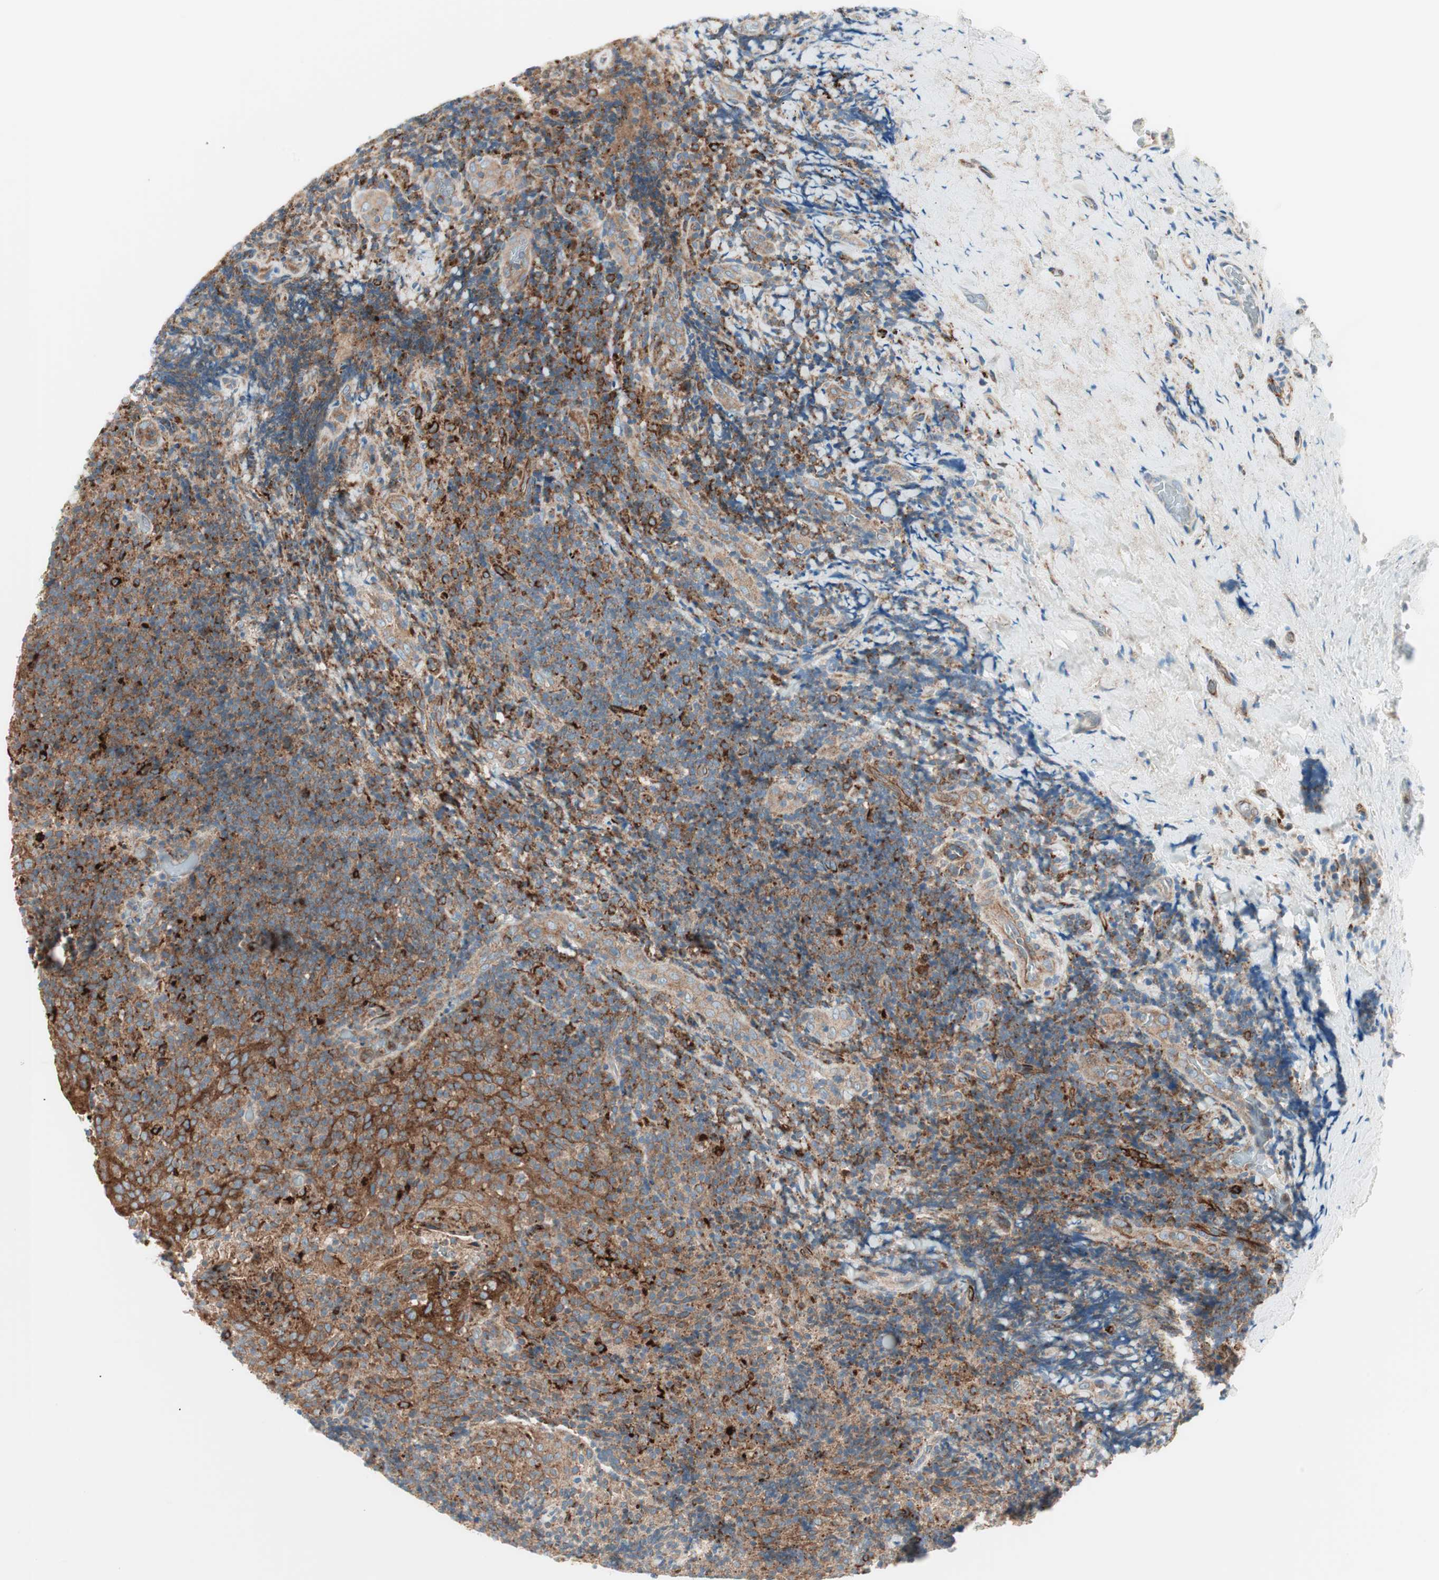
{"staining": {"intensity": "moderate", "quantity": ">75%", "location": "cytoplasmic/membranous"}, "tissue": "lymphoma", "cell_type": "Tumor cells", "image_type": "cancer", "snomed": [{"axis": "morphology", "description": "Malignant lymphoma, non-Hodgkin's type, High grade"}, {"axis": "topography", "description": "Tonsil"}], "caption": "Tumor cells demonstrate medium levels of moderate cytoplasmic/membranous expression in about >75% of cells in lymphoma.", "gene": "ATP6V1G1", "patient": {"sex": "female", "age": 36}}